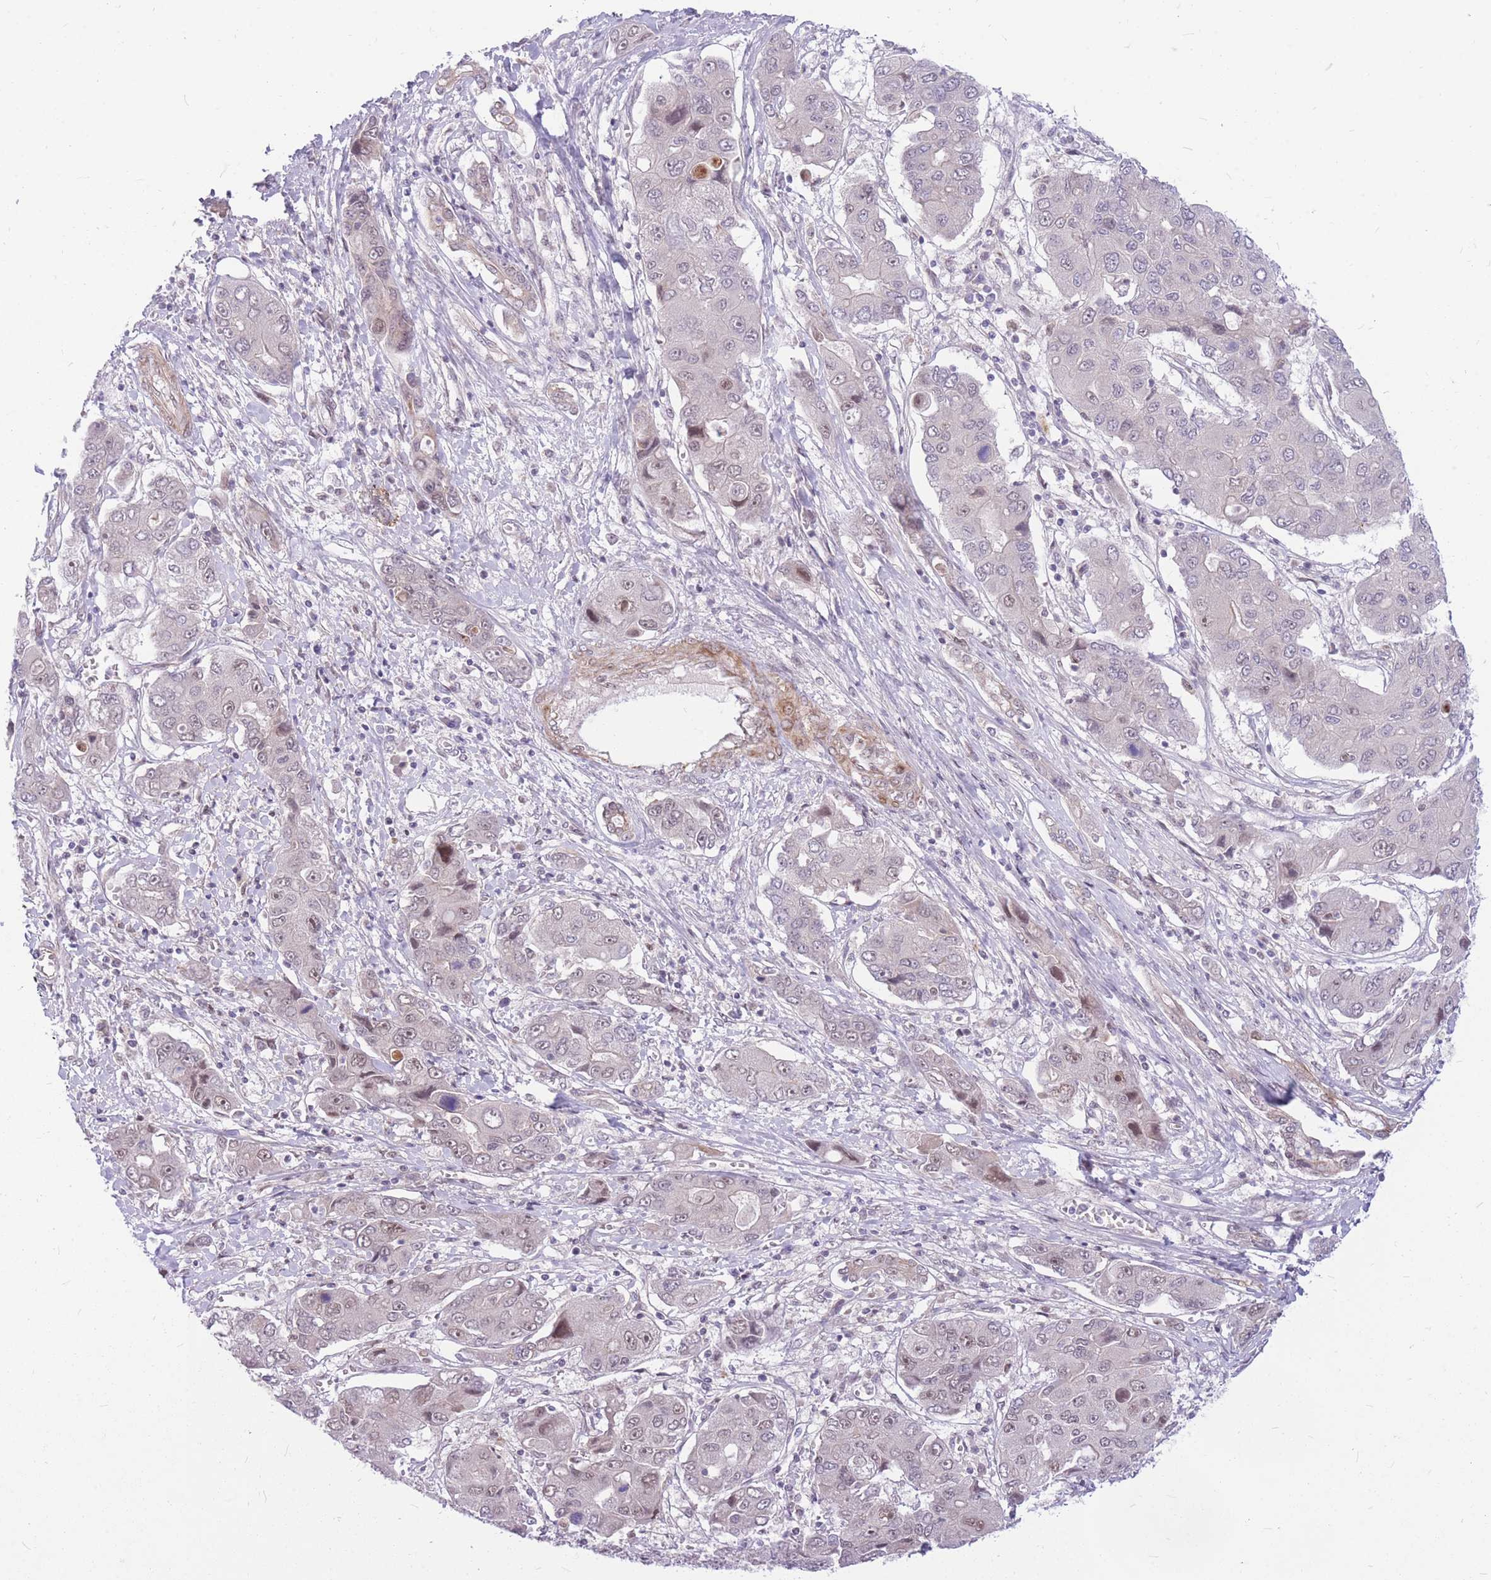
{"staining": {"intensity": "weak", "quantity": "25%-75%", "location": "nuclear"}, "tissue": "liver cancer", "cell_type": "Tumor cells", "image_type": "cancer", "snomed": [{"axis": "morphology", "description": "Cholangiocarcinoma"}, {"axis": "topography", "description": "Liver"}], "caption": "The immunohistochemical stain labels weak nuclear expression in tumor cells of liver cancer (cholangiocarcinoma) tissue.", "gene": "ERCC2", "patient": {"sex": "male", "age": 67}}